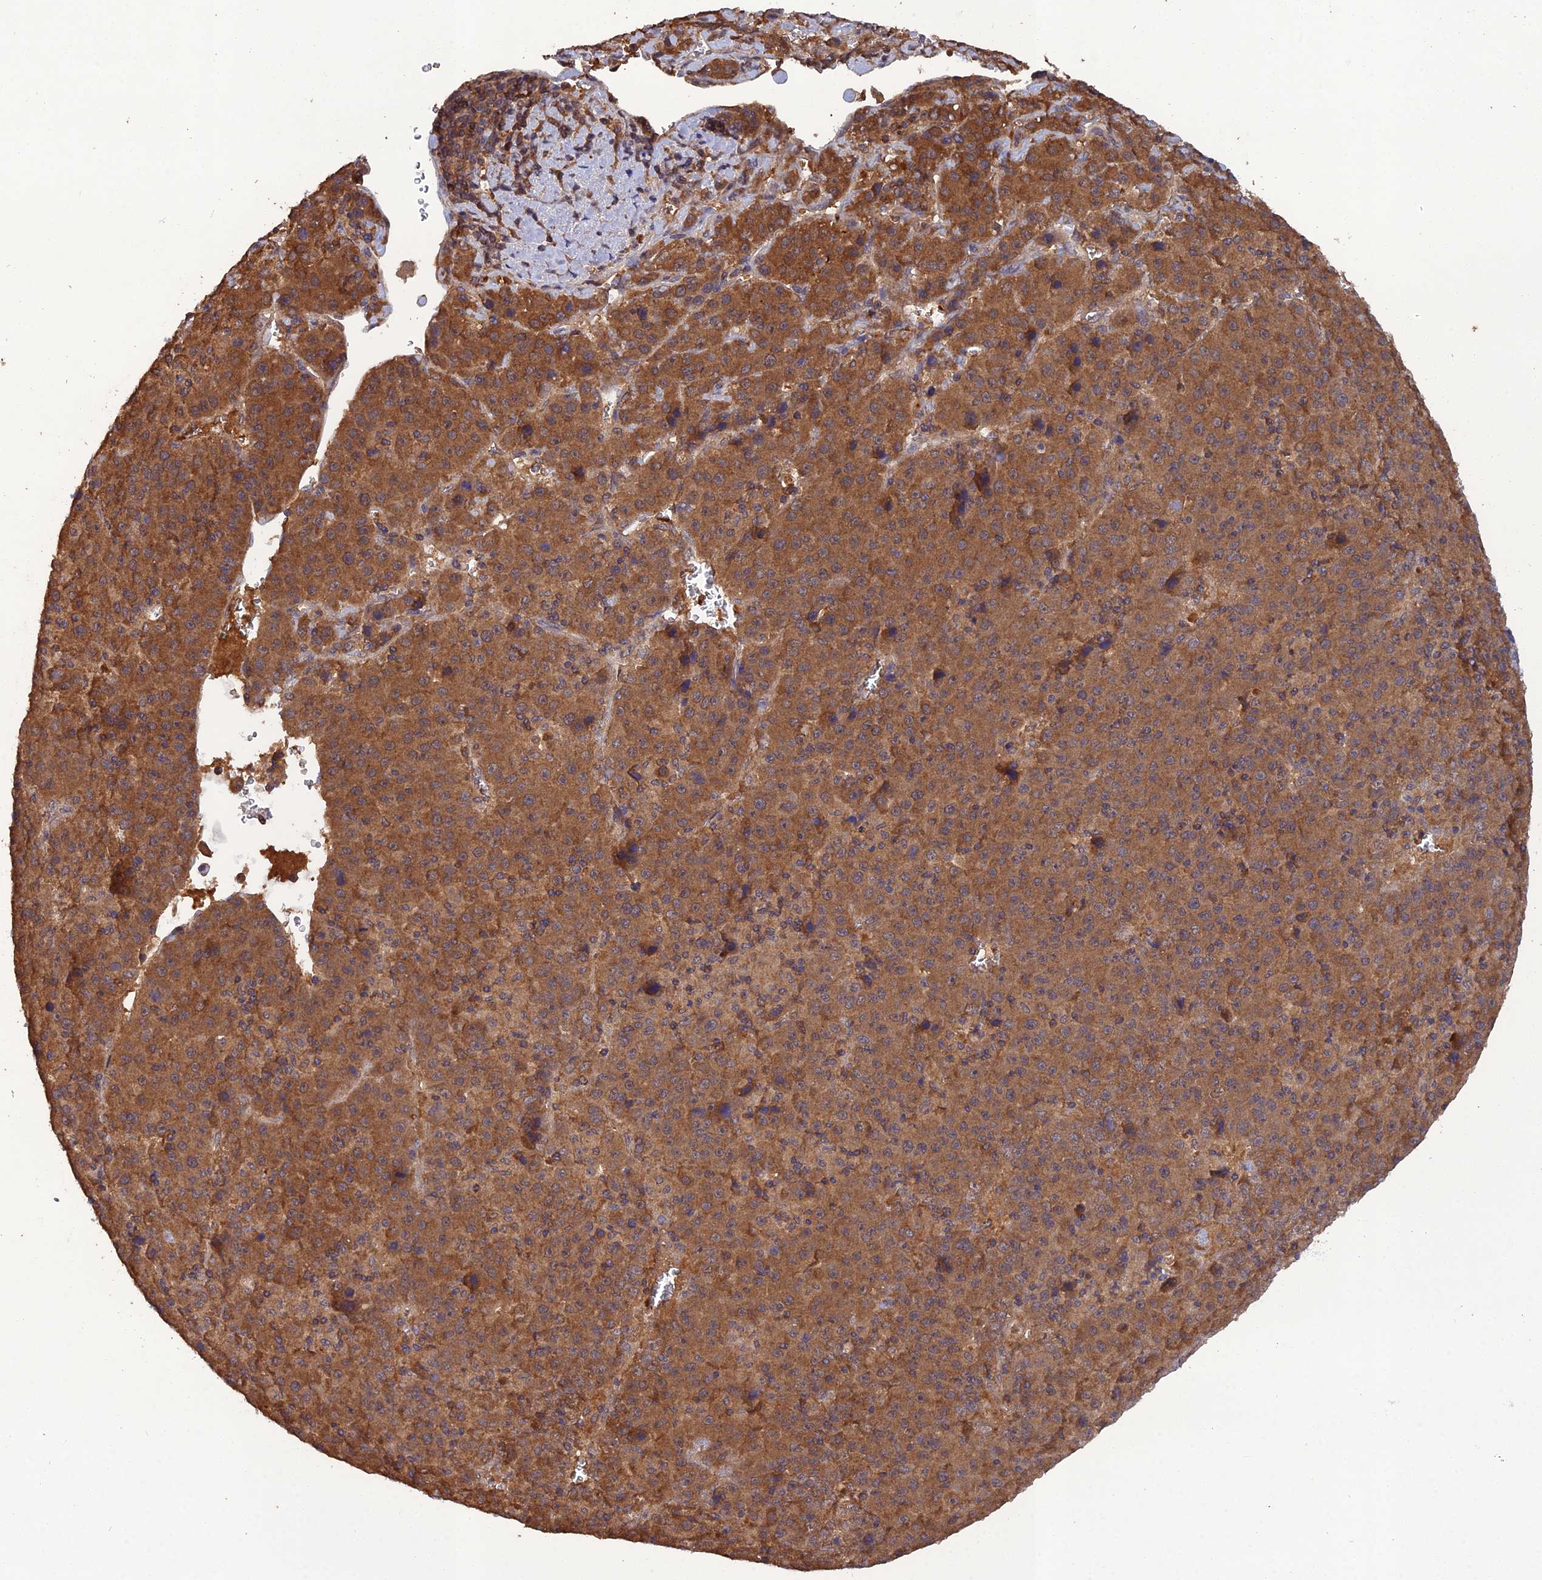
{"staining": {"intensity": "moderate", "quantity": ">75%", "location": "cytoplasmic/membranous"}, "tissue": "liver cancer", "cell_type": "Tumor cells", "image_type": "cancer", "snomed": [{"axis": "morphology", "description": "Carcinoma, Hepatocellular, NOS"}, {"axis": "topography", "description": "Liver"}], "caption": "High-power microscopy captured an IHC histopathology image of liver cancer, revealing moderate cytoplasmic/membranous staining in about >75% of tumor cells.", "gene": "TMEM258", "patient": {"sex": "female", "age": 53}}